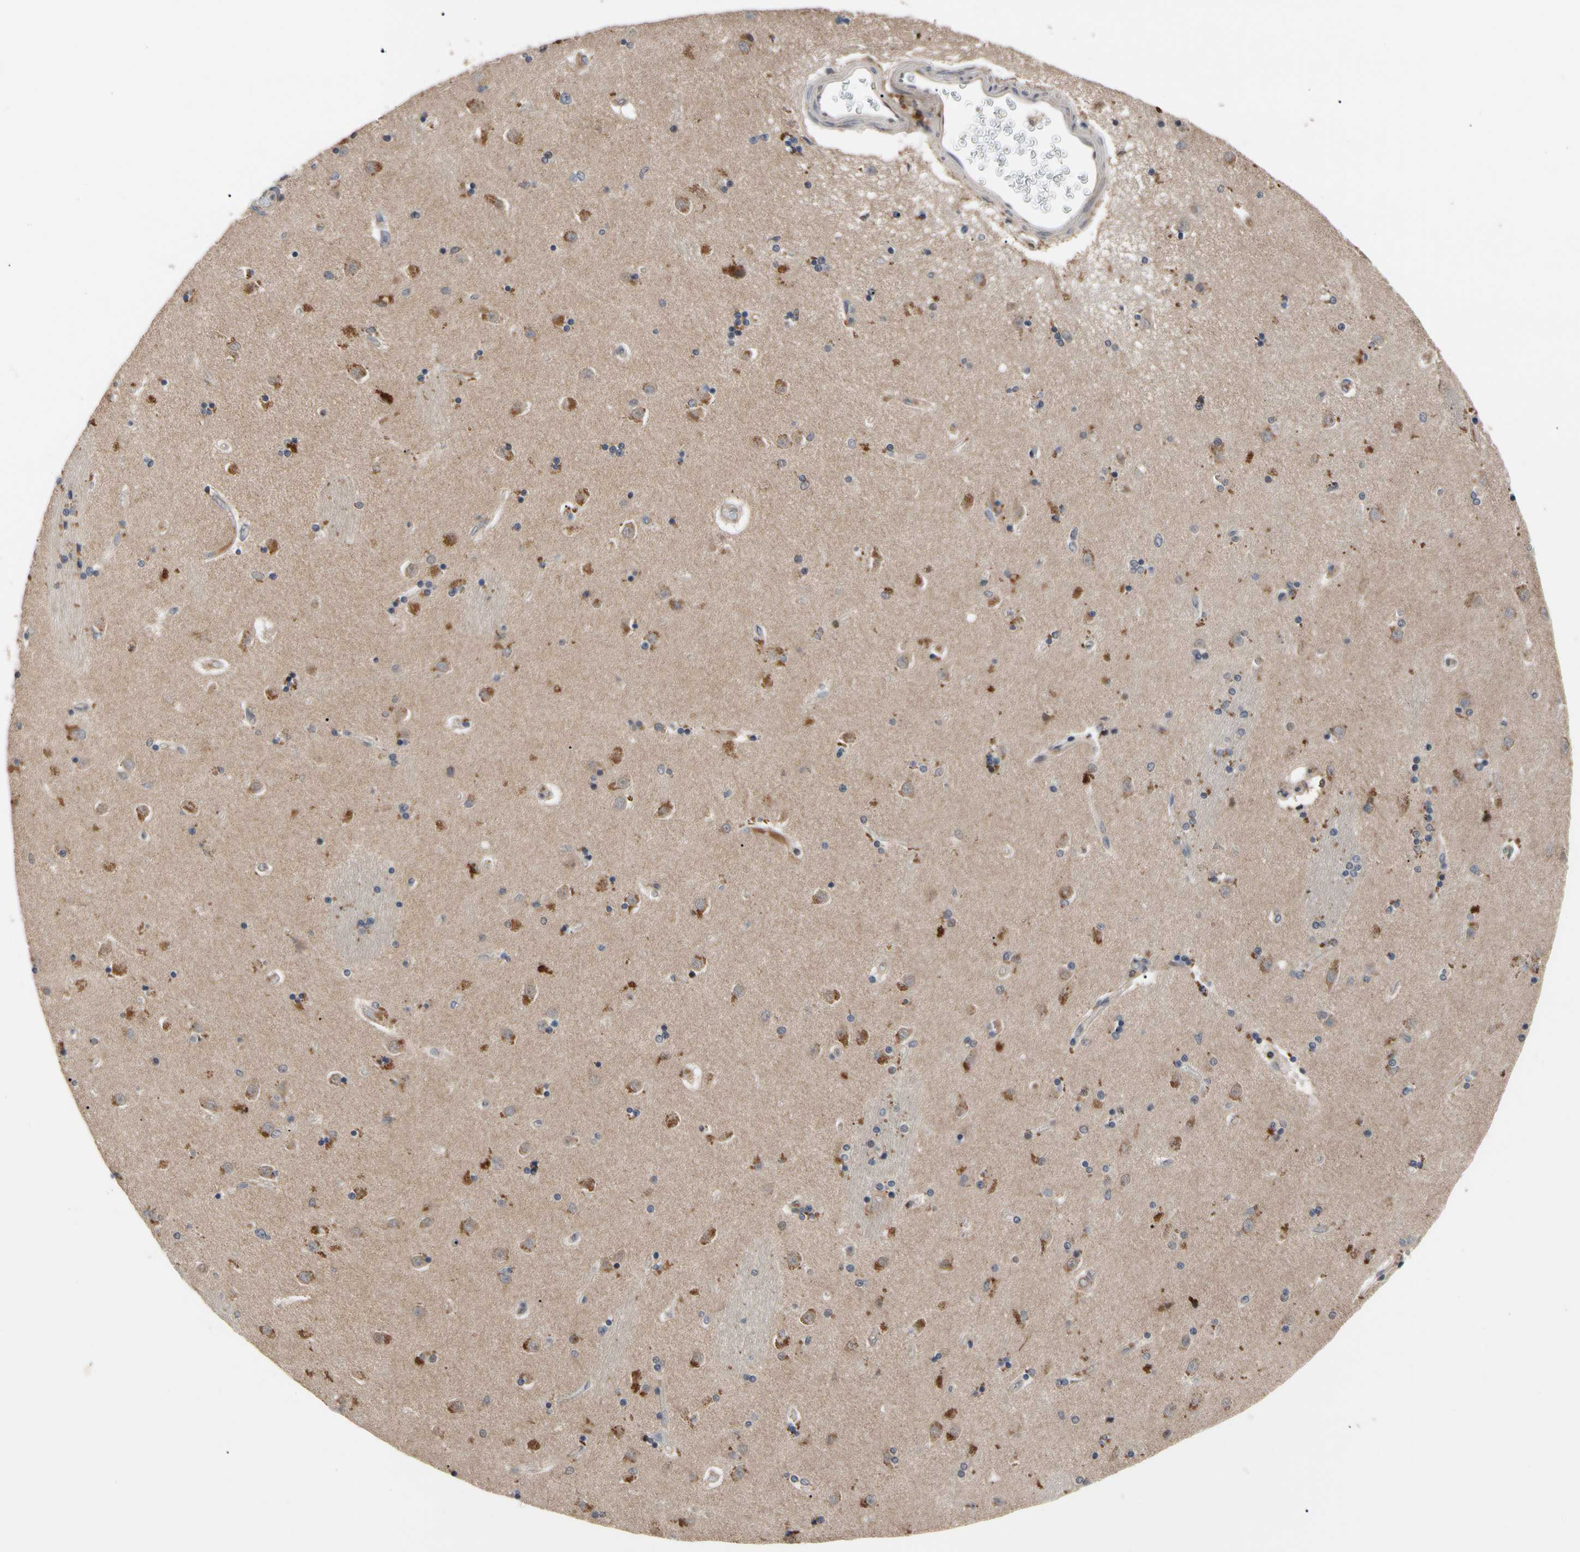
{"staining": {"intensity": "strong", "quantity": "<25%", "location": "cytoplasmic/membranous"}, "tissue": "caudate", "cell_type": "Glial cells", "image_type": "normal", "snomed": [{"axis": "morphology", "description": "Normal tissue, NOS"}, {"axis": "topography", "description": "Lateral ventricle wall"}], "caption": "A brown stain highlights strong cytoplasmic/membranous staining of a protein in glial cells of benign caudate.", "gene": "CYTIP", "patient": {"sex": "female", "age": 54}}